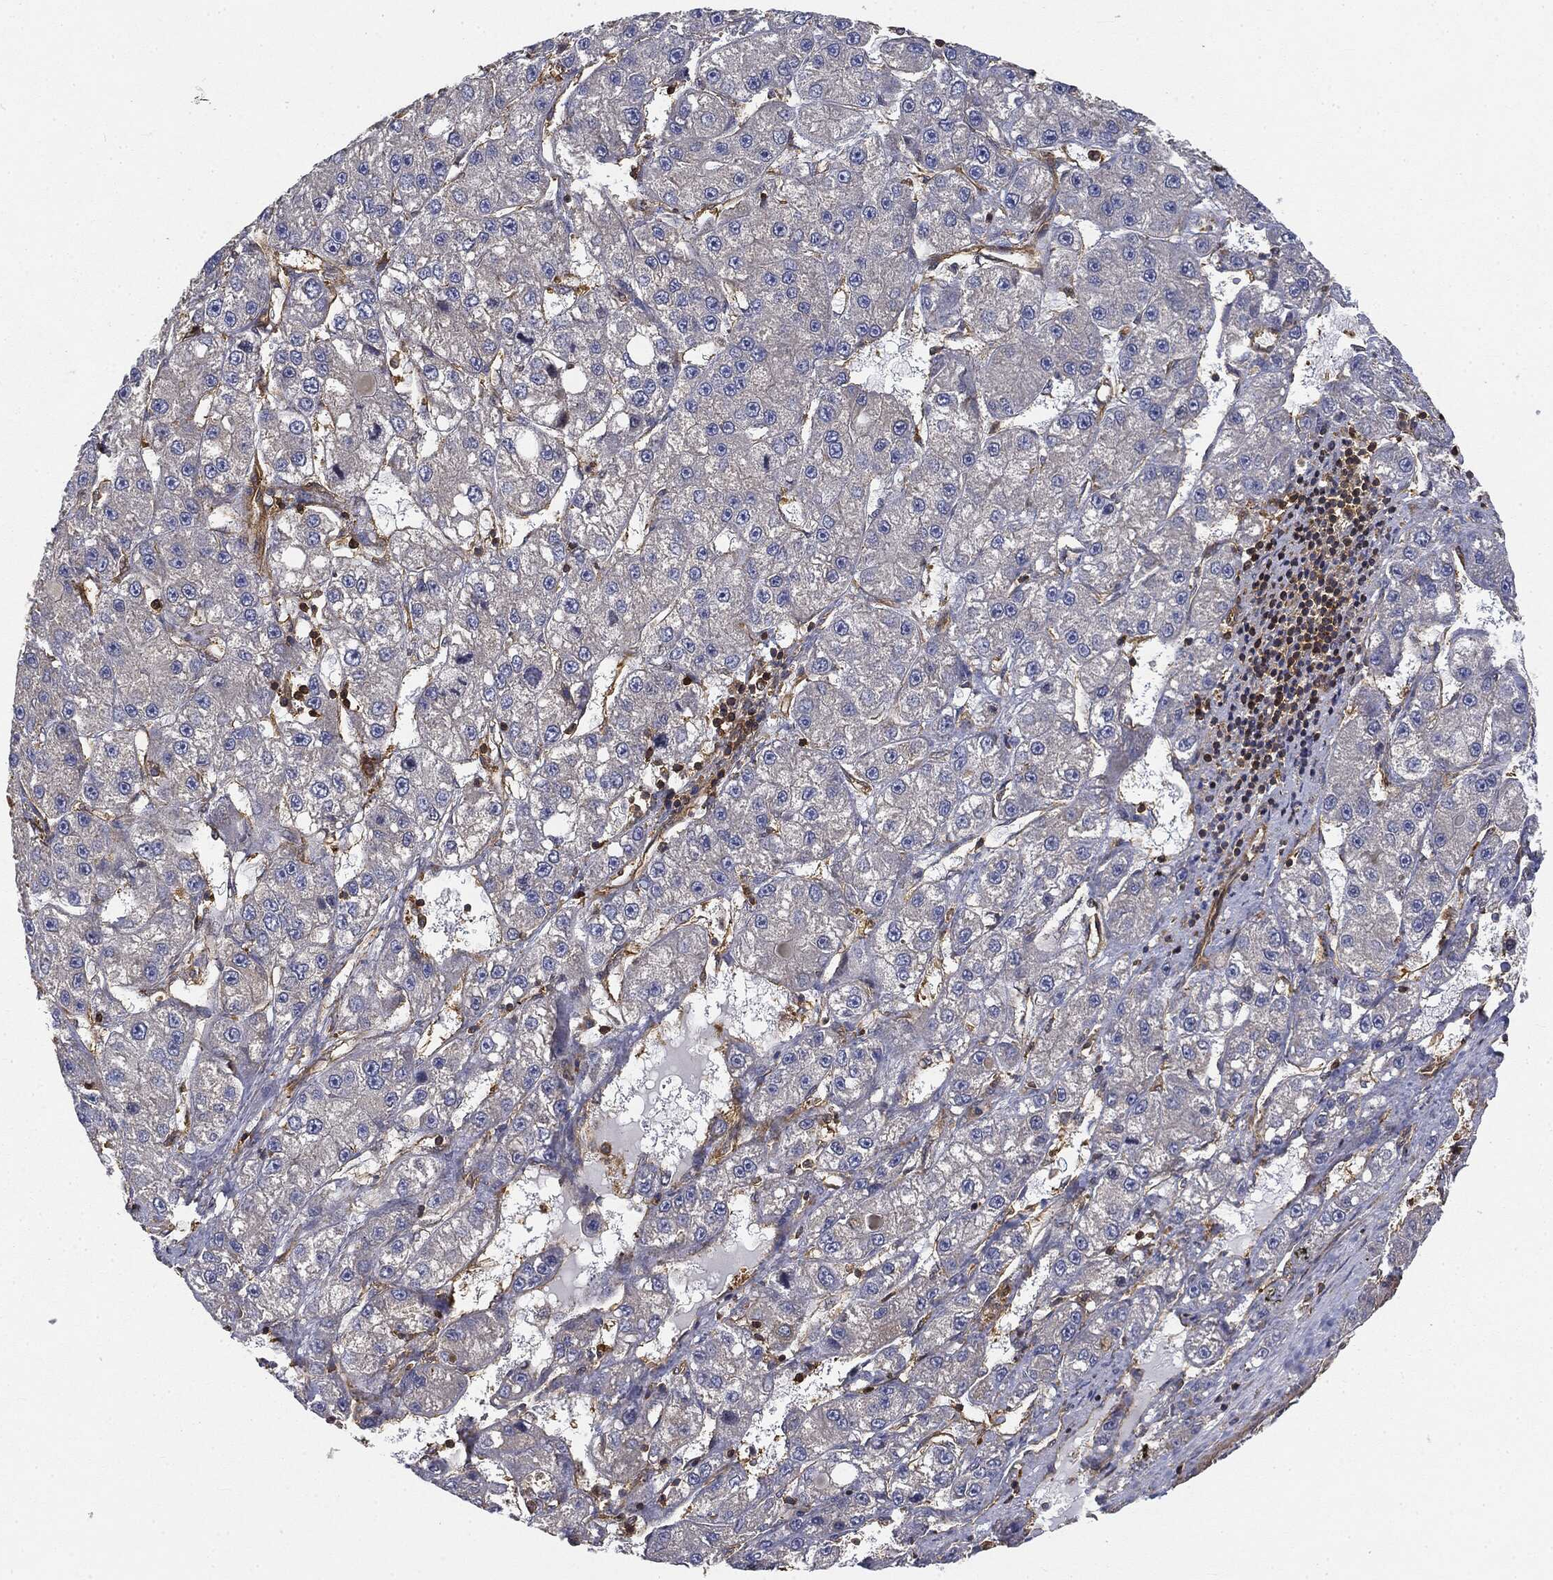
{"staining": {"intensity": "negative", "quantity": "none", "location": "none"}, "tissue": "liver cancer", "cell_type": "Tumor cells", "image_type": "cancer", "snomed": [{"axis": "morphology", "description": "Carcinoma, Hepatocellular, NOS"}, {"axis": "topography", "description": "Liver"}], "caption": "A micrograph of liver cancer stained for a protein shows no brown staining in tumor cells. (DAB immunohistochemistry (IHC) visualized using brightfield microscopy, high magnification).", "gene": "WDR1", "patient": {"sex": "female", "age": 65}}